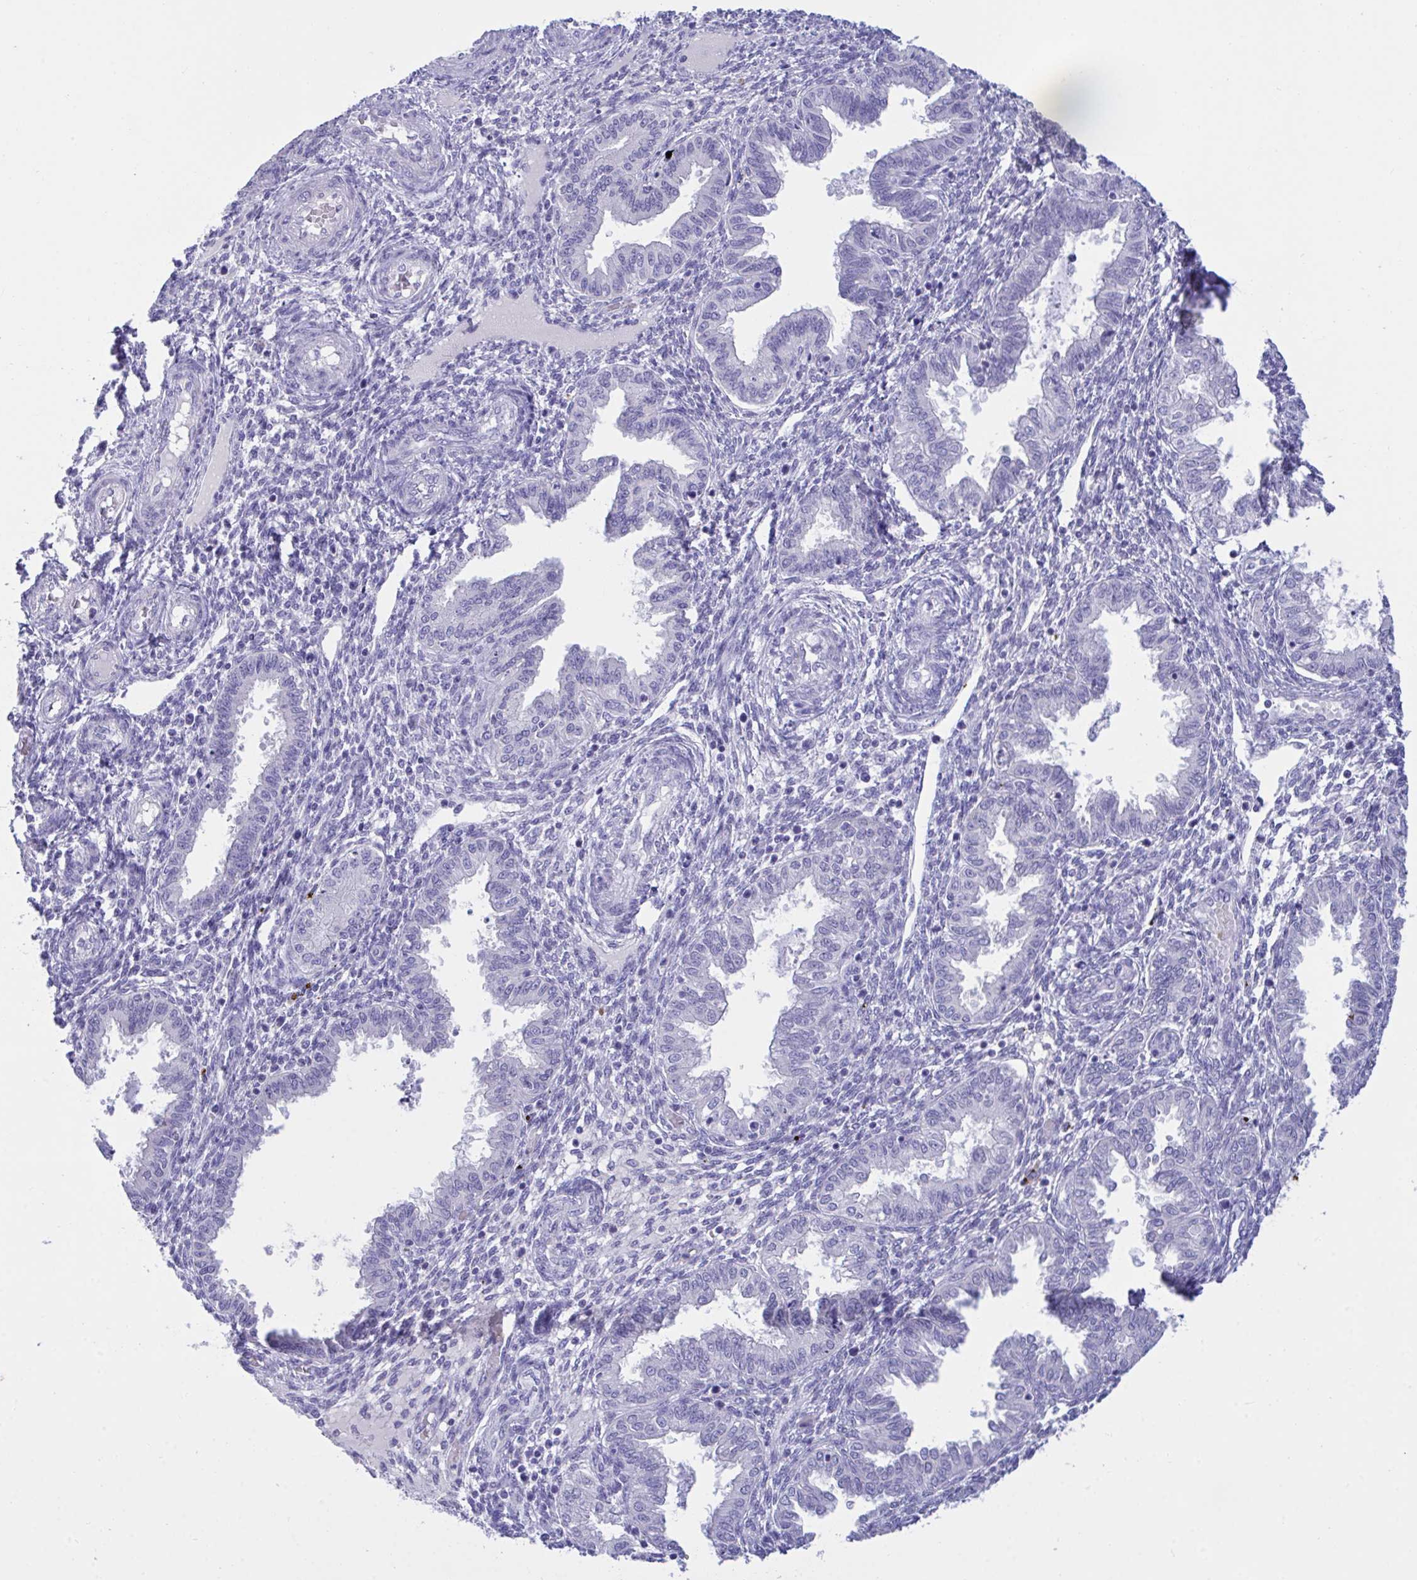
{"staining": {"intensity": "negative", "quantity": "none", "location": "none"}, "tissue": "endometrium", "cell_type": "Cells in endometrial stroma", "image_type": "normal", "snomed": [{"axis": "morphology", "description": "Normal tissue, NOS"}, {"axis": "topography", "description": "Endometrium"}], "caption": "DAB immunohistochemical staining of unremarkable endometrium exhibits no significant staining in cells in endometrial stroma.", "gene": "PLEKHH1", "patient": {"sex": "female", "age": 33}}